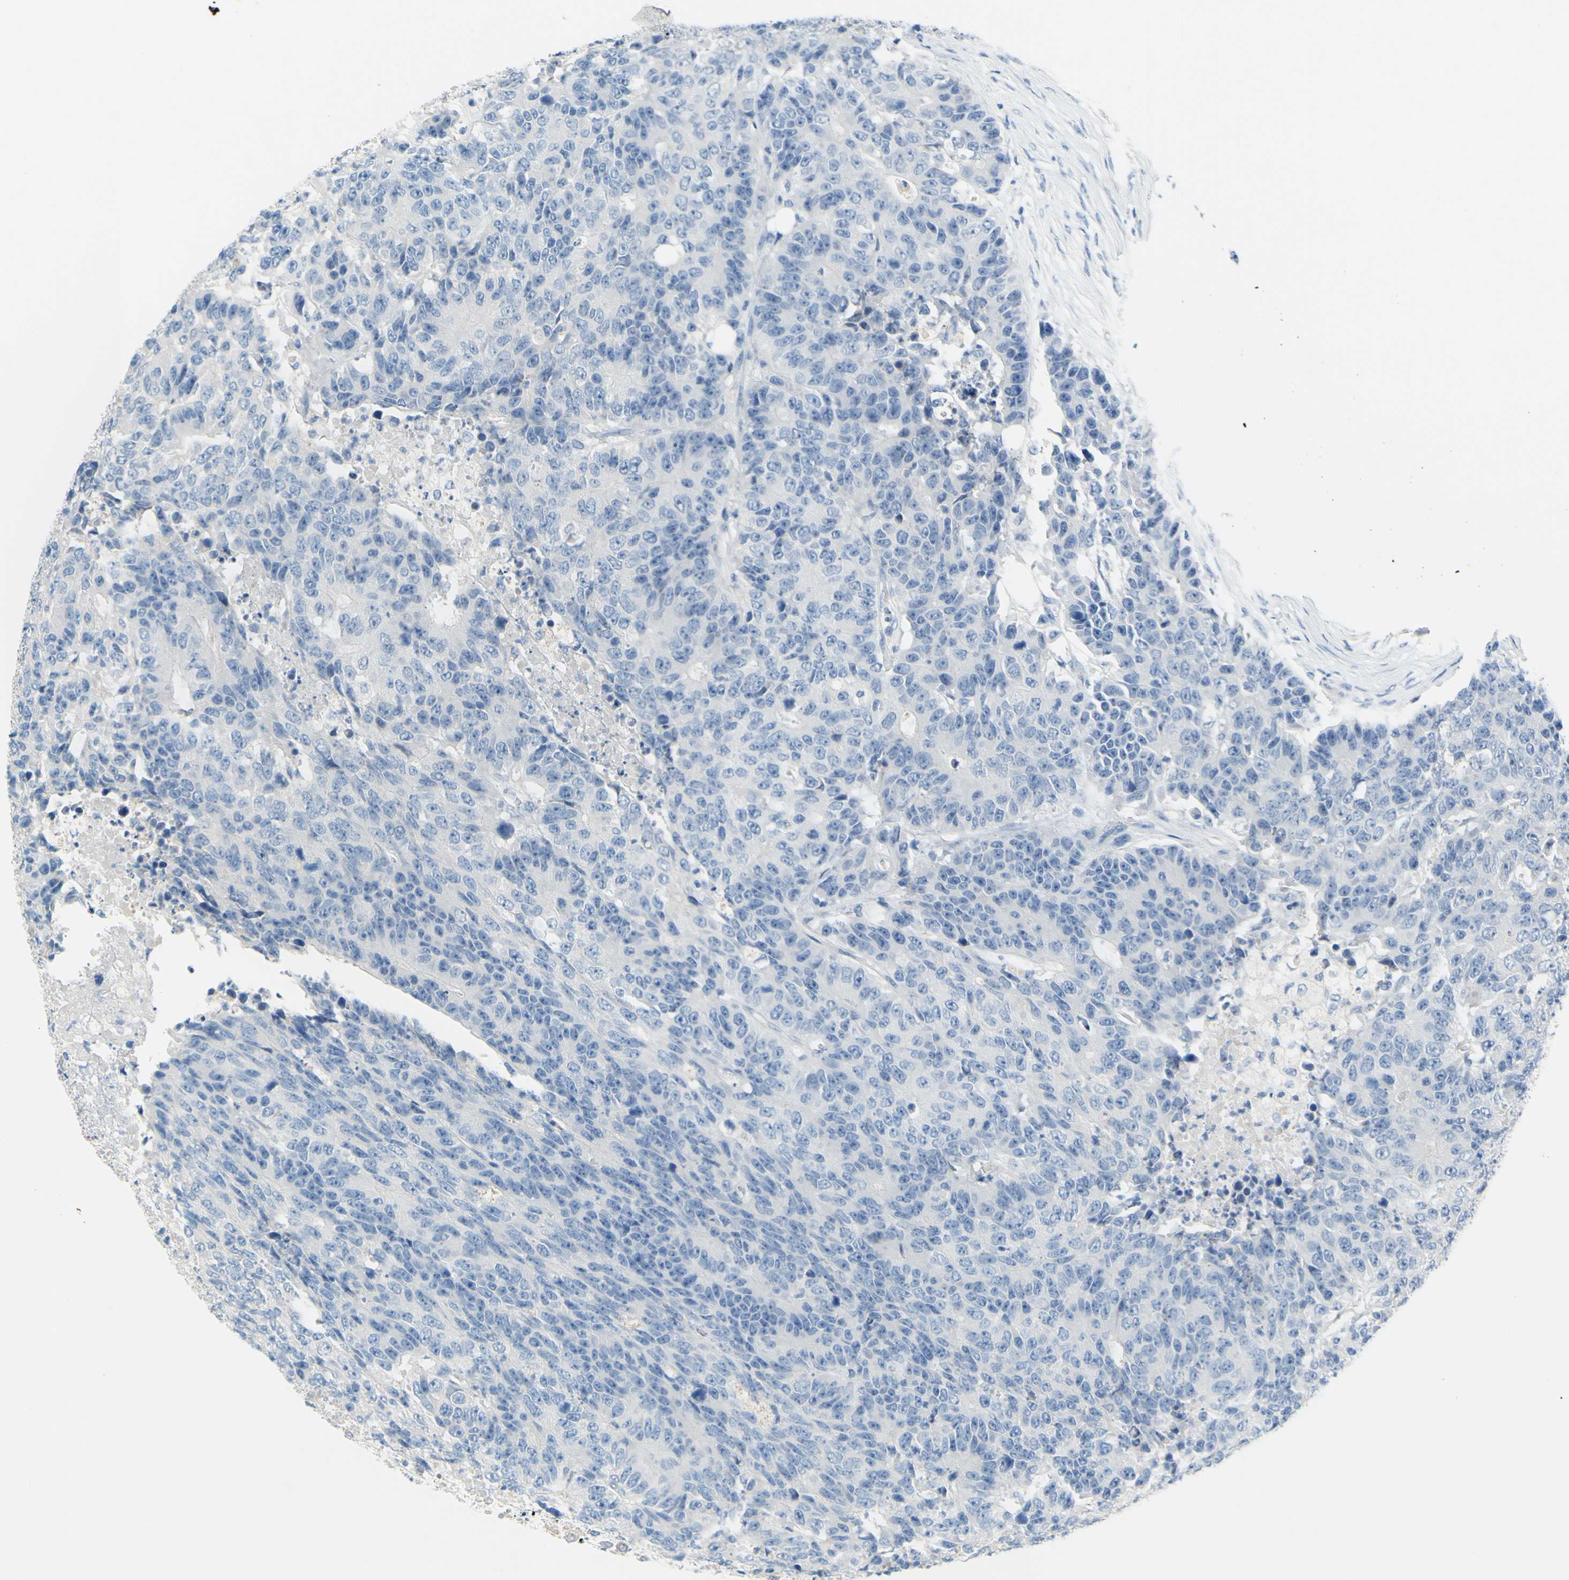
{"staining": {"intensity": "negative", "quantity": "none", "location": "none"}, "tissue": "colorectal cancer", "cell_type": "Tumor cells", "image_type": "cancer", "snomed": [{"axis": "morphology", "description": "Adenocarcinoma, NOS"}, {"axis": "topography", "description": "Colon"}], "caption": "A photomicrograph of human adenocarcinoma (colorectal) is negative for staining in tumor cells.", "gene": "SLC1A2", "patient": {"sex": "female", "age": 86}}